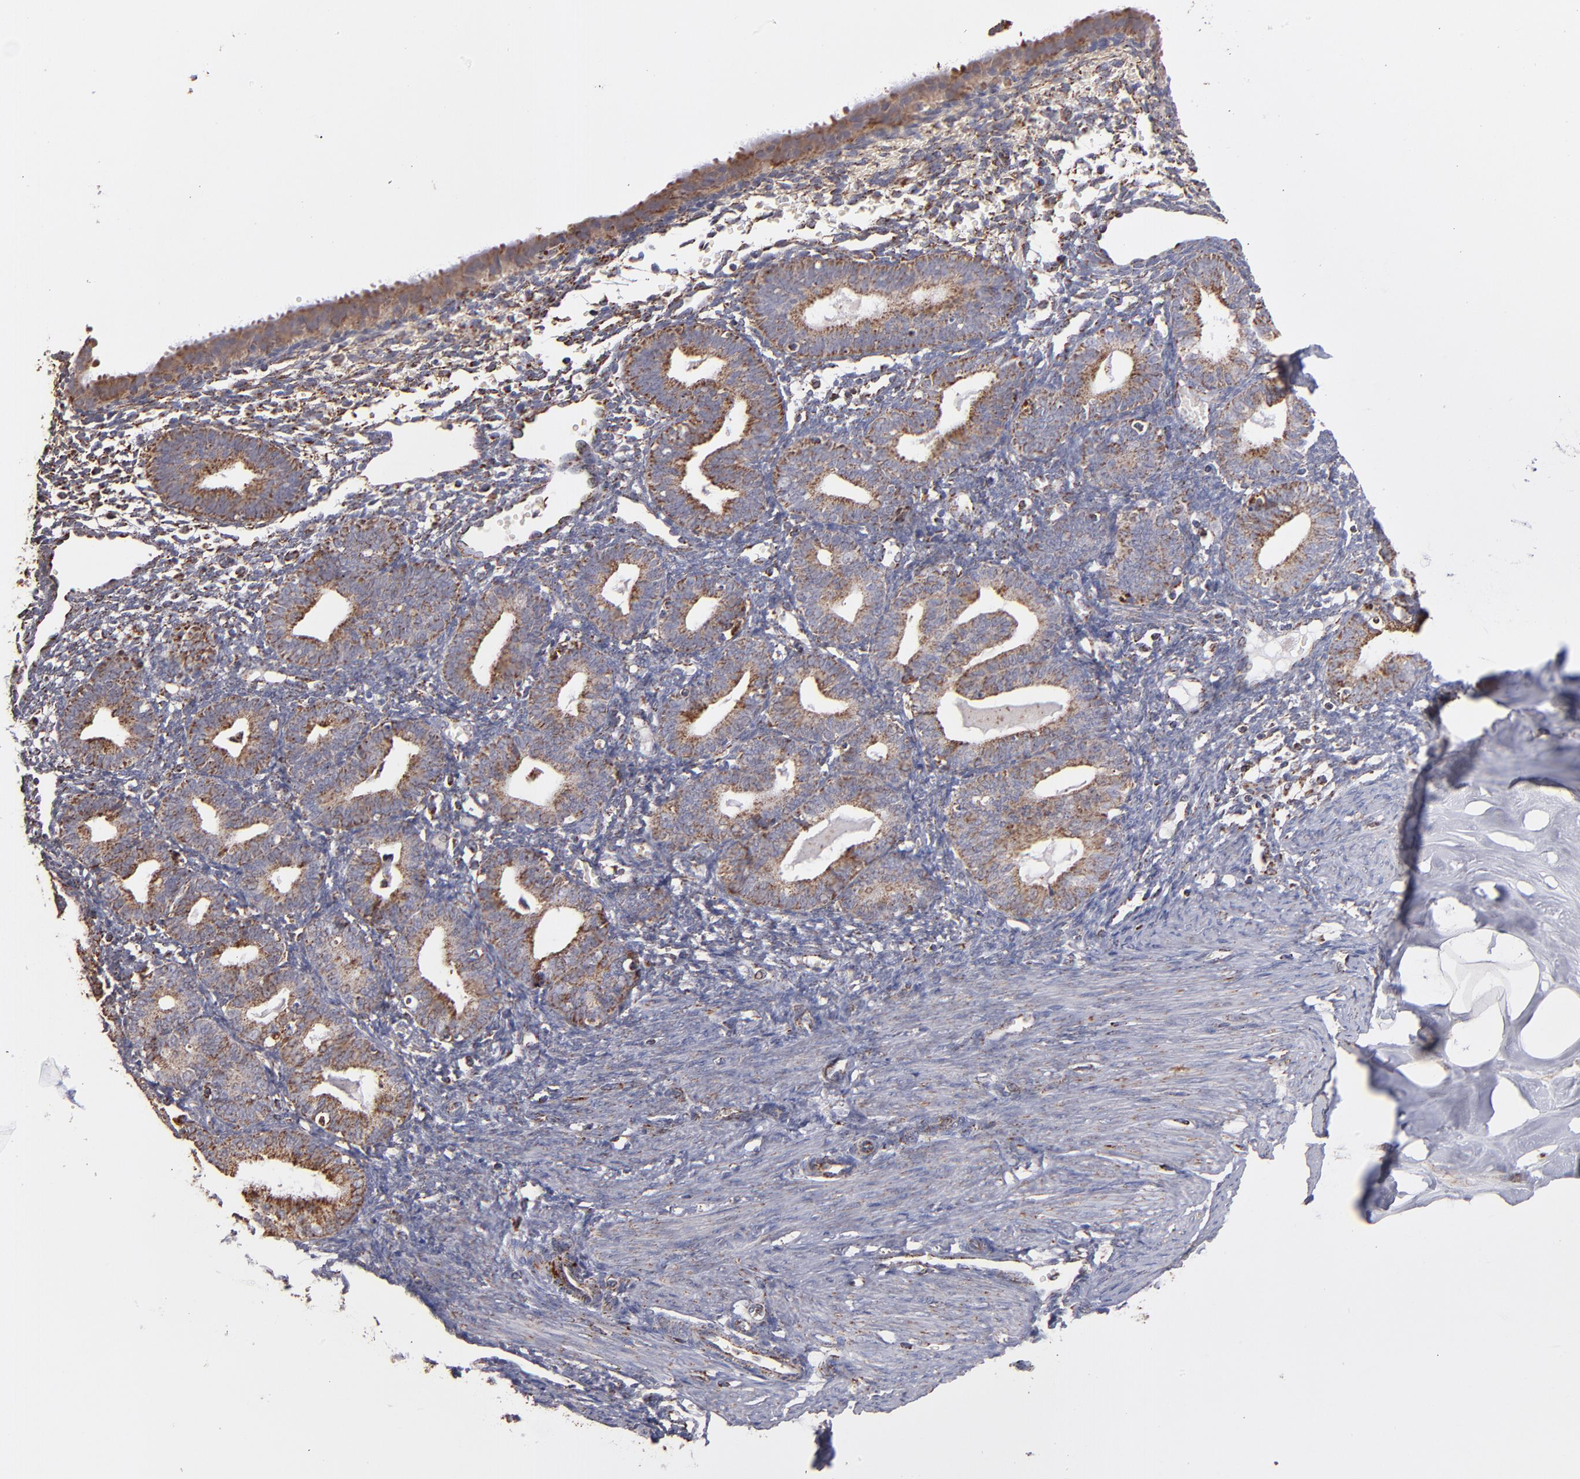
{"staining": {"intensity": "moderate", "quantity": "<25%", "location": "cytoplasmic/membranous"}, "tissue": "endometrium", "cell_type": "Cells in endometrial stroma", "image_type": "normal", "snomed": [{"axis": "morphology", "description": "Normal tissue, NOS"}, {"axis": "topography", "description": "Endometrium"}], "caption": "DAB immunohistochemical staining of benign endometrium reveals moderate cytoplasmic/membranous protein positivity in approximately <25% of cells in endometrial stroma.", "gene": "DLST", "patient": {"sex": "female", "age": 61}}